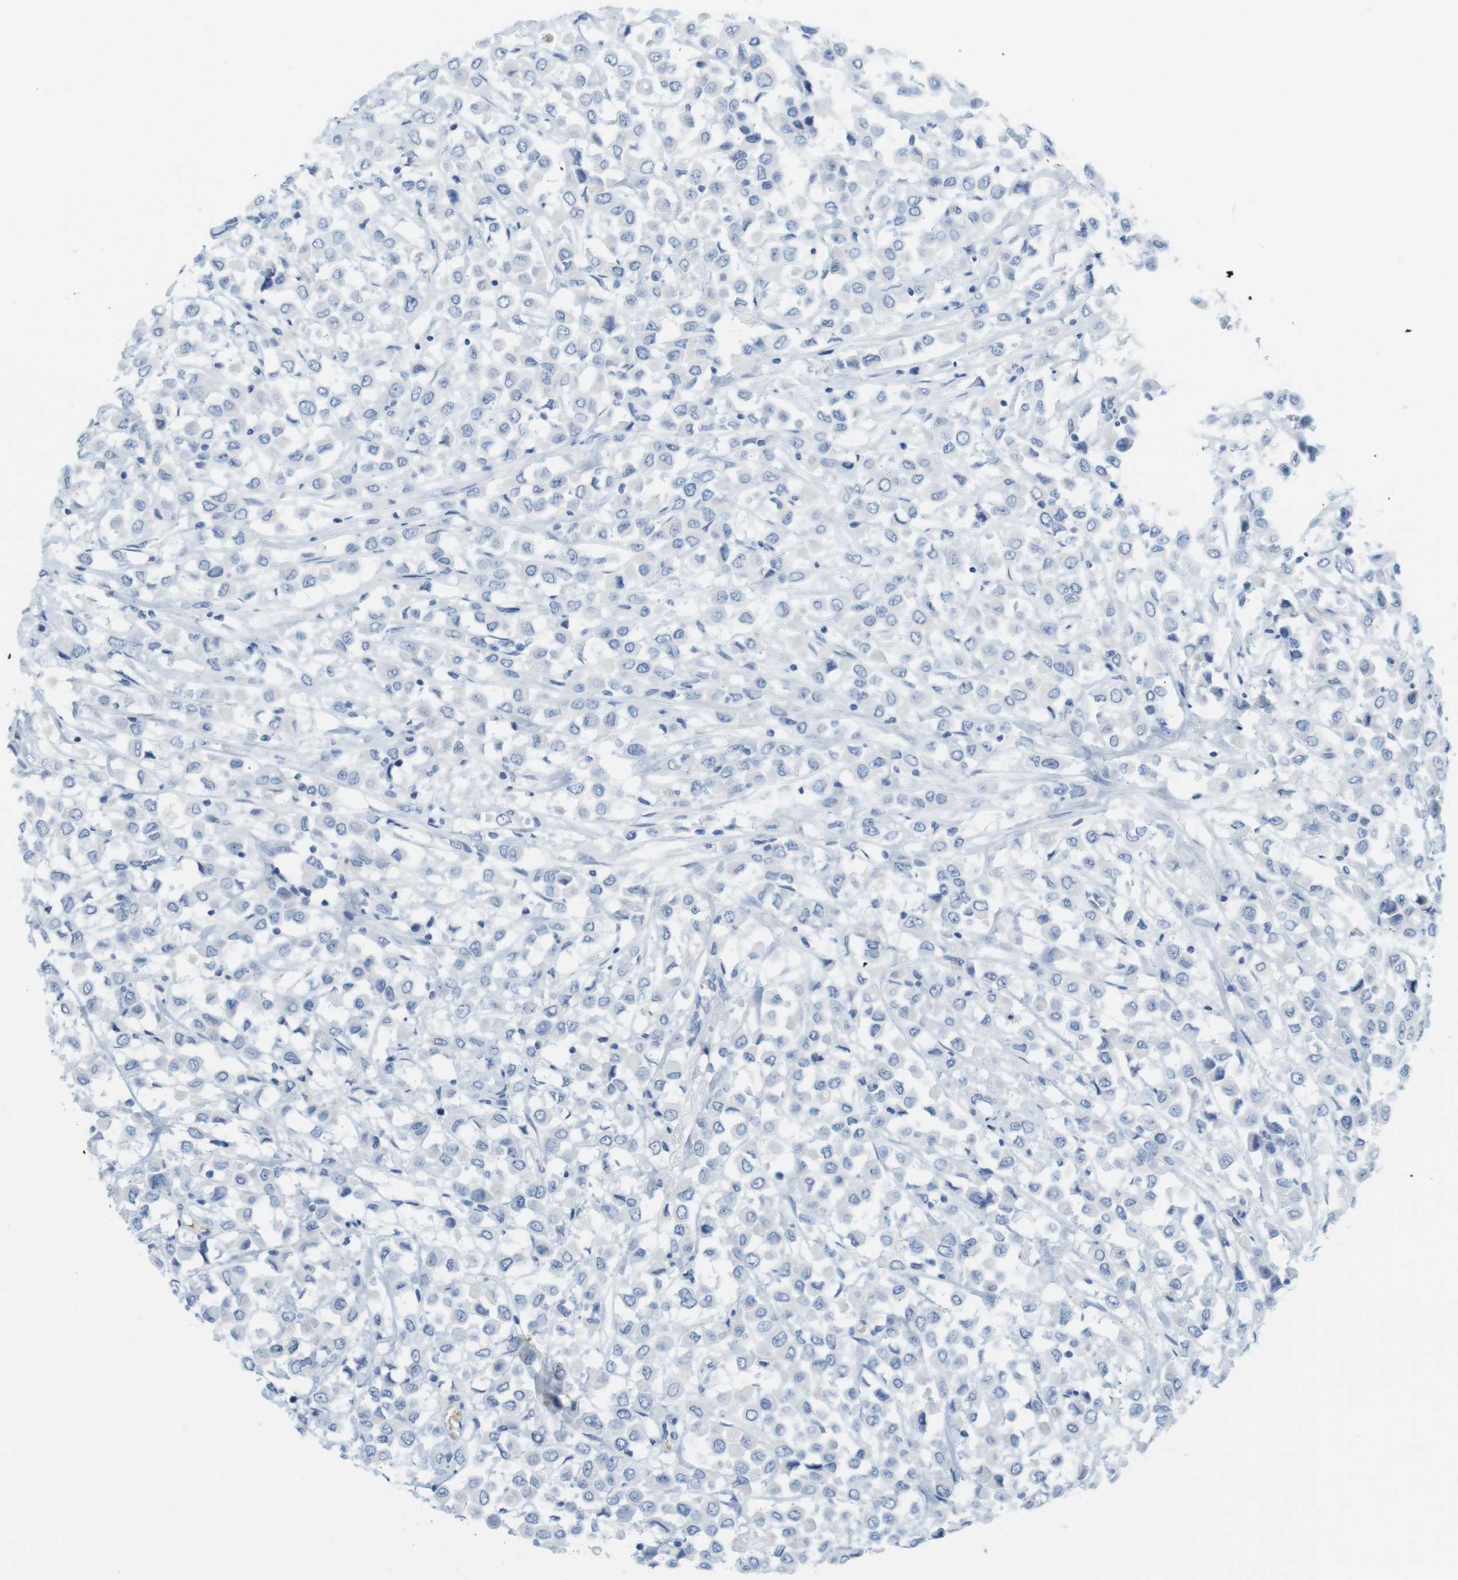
{"staining": {"intensity": "negative", "quantity": "none", "location": "none"}, "tissue": "breast cancer", "cell_type": "Tumor cells", "image_type": "cancer", "snomed": [{"axis": "morphology", "description": "Duct carcinoma"}, {"axis": "topography", "description": "Breast"}], "caption": "This is a histopathology image of immunohistochemistry (IHC) staining of invasive ductal carcinoma (breast), which shows no expression in tumor cells.", "gene": "TNNT2", "patient": {"sex": "female", "age": 61}}